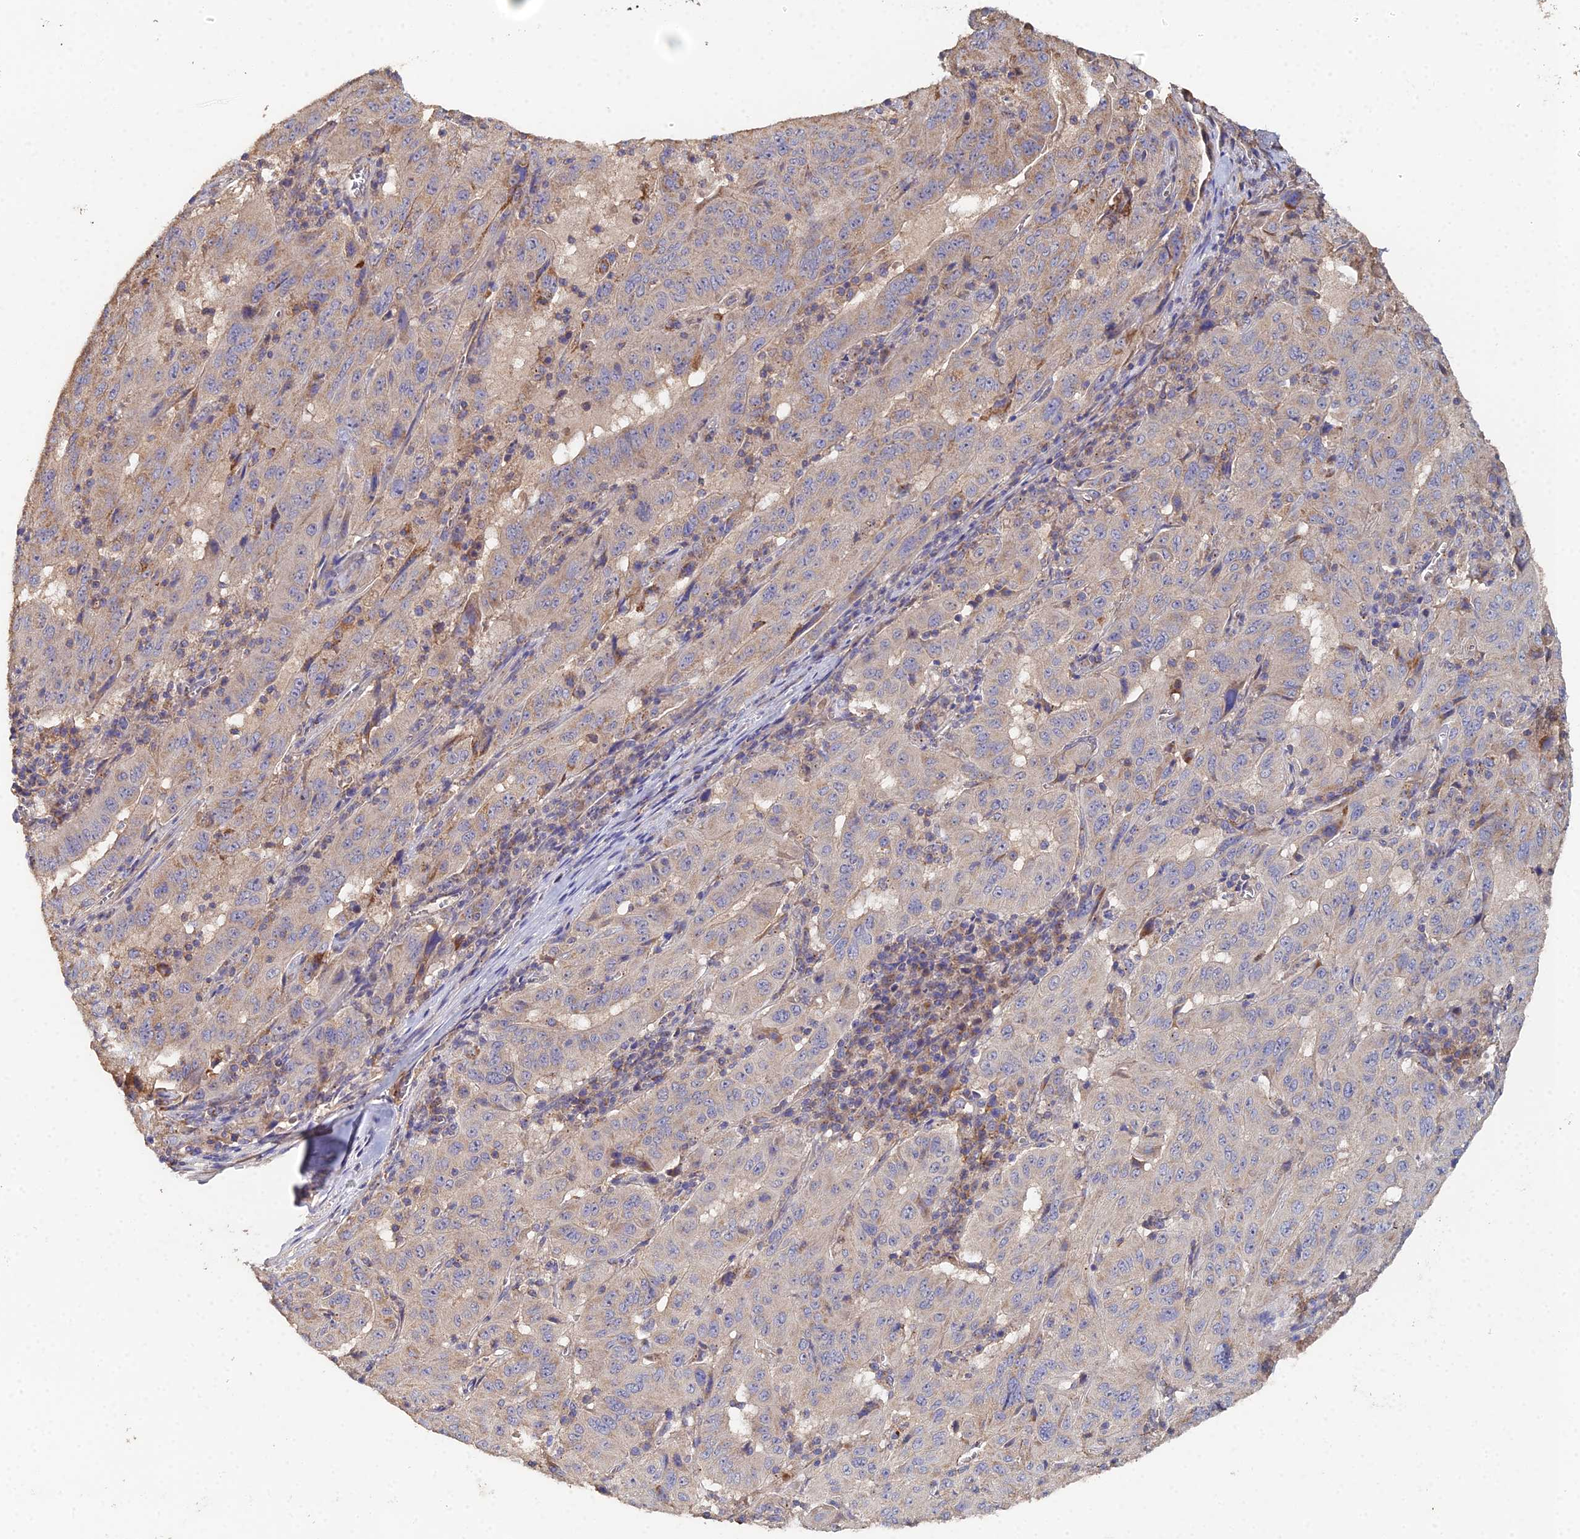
{"staining": {"intensity": "weak", "quantity": "25%-75%", "location": "cytoplasmic/membranous"}, "tissue": "pancreatic cancer", "cell_type": "Tumor cells", "image_type": "cancer", "snomed": [{"axis": "morphology", "description": "Adenocarcinoma, NOS"}, {"axis": "topography", "description": "Pancreas"}], "caption": "There is low levels of weak cytoplasmic/membranous staining in tumor cells of pancreatic cancer (adenocarcinoma), as demonstrated by immunohistochemical staining (brown color).", "gene": "SPANXN4", "patient": {"sex": "male", "age": 63}}